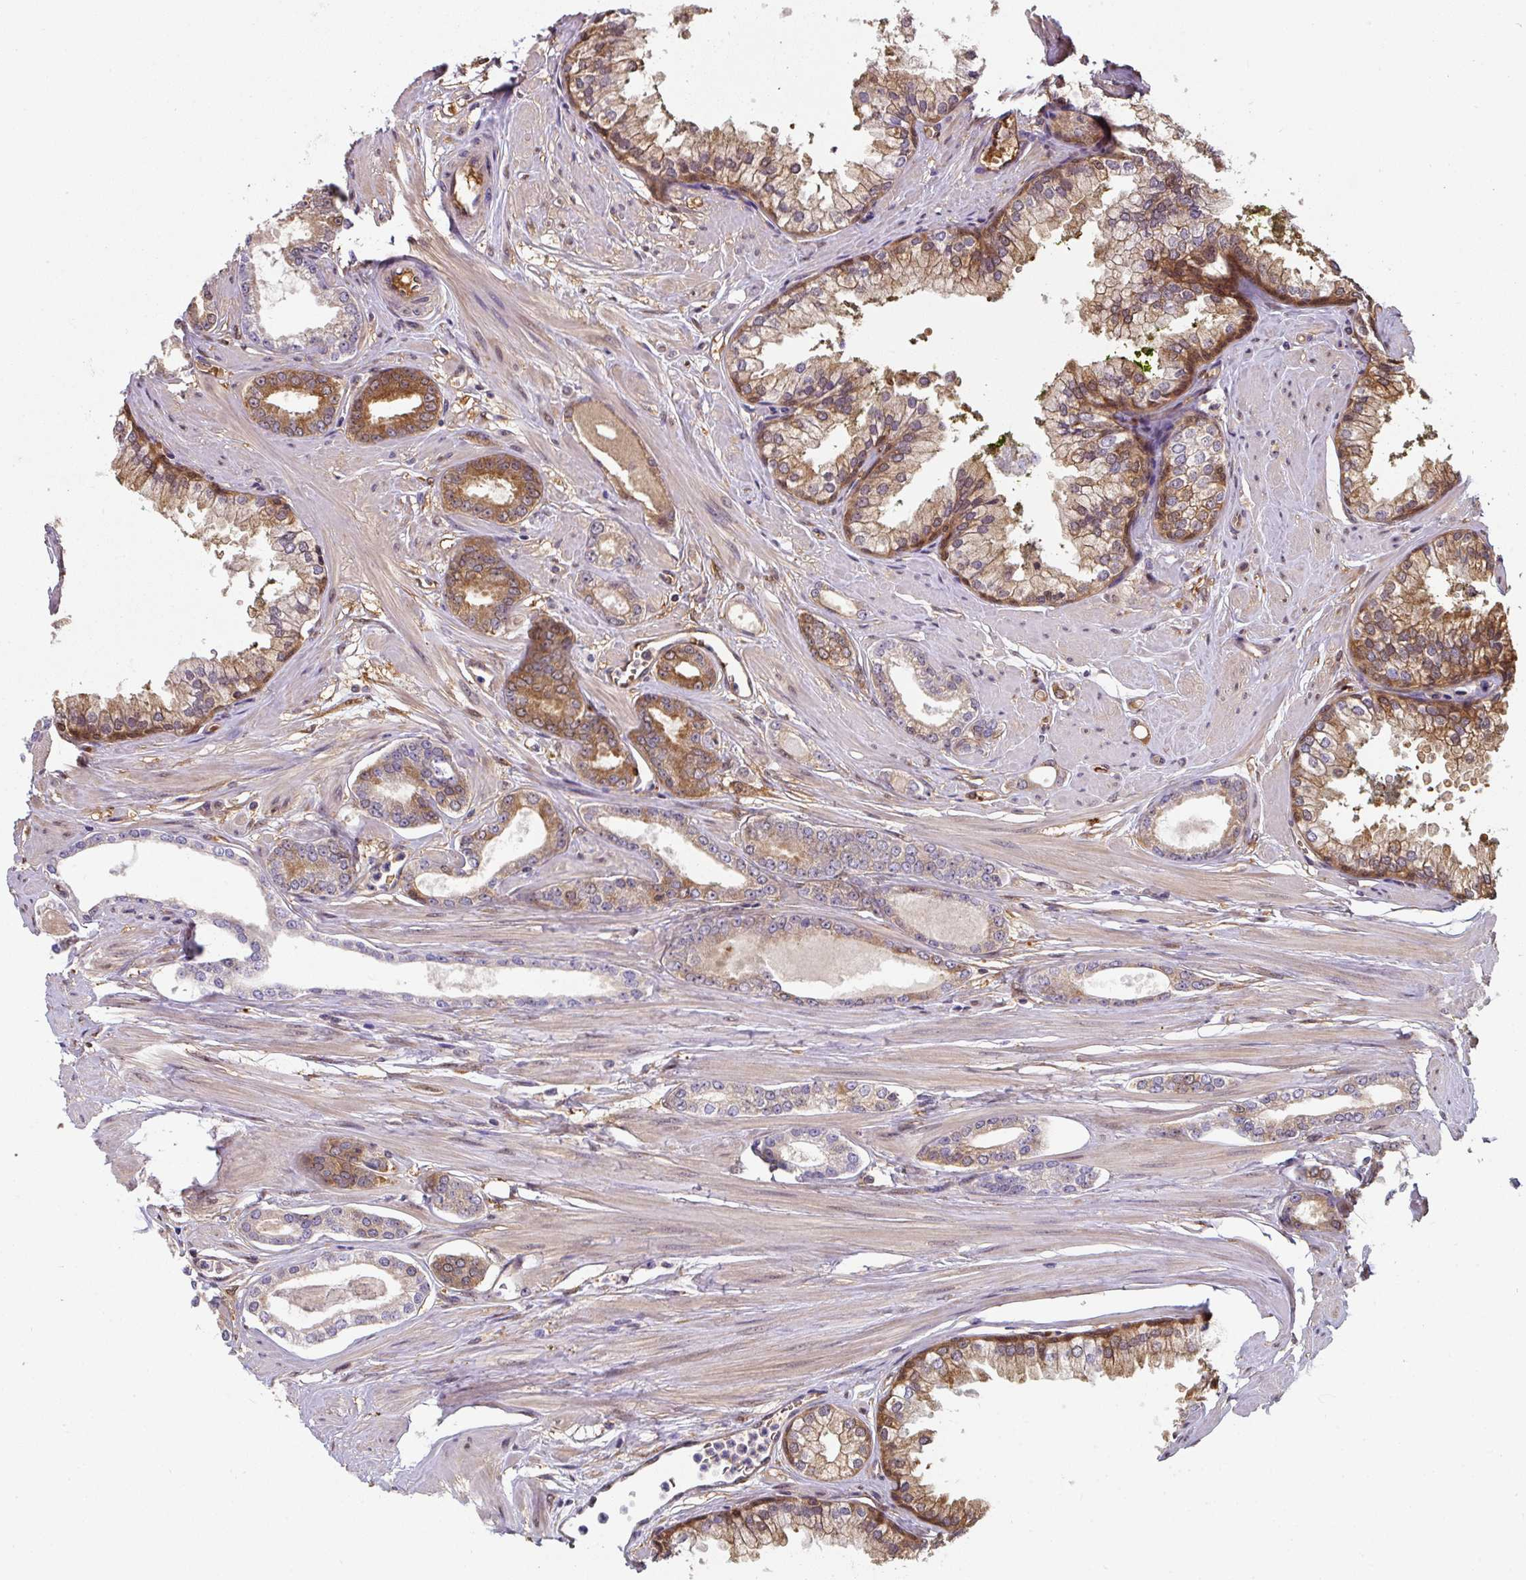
{"staining": {"intensity": "moderate", "quantity": ">75%", "location": "cytoplasmic/membranous"}, "tissue": "prostate cancer", "cell_type": "Tumor cells", "image_type": "cancer", "snomed": [{"axis": "morphology", "description": "Adenocarcinoma, Low grade"}, {"axis": "topography", "description": "Prostate"}], "caption": "Low-grade adenocarcinoma (prostate) stained for a protein (brown) shows moderate cytoplasmic/membranous positive expression in approximately >75% of tumor cells.", "gene": "ST13", "patient": {"sex": "male", "age": 60}}